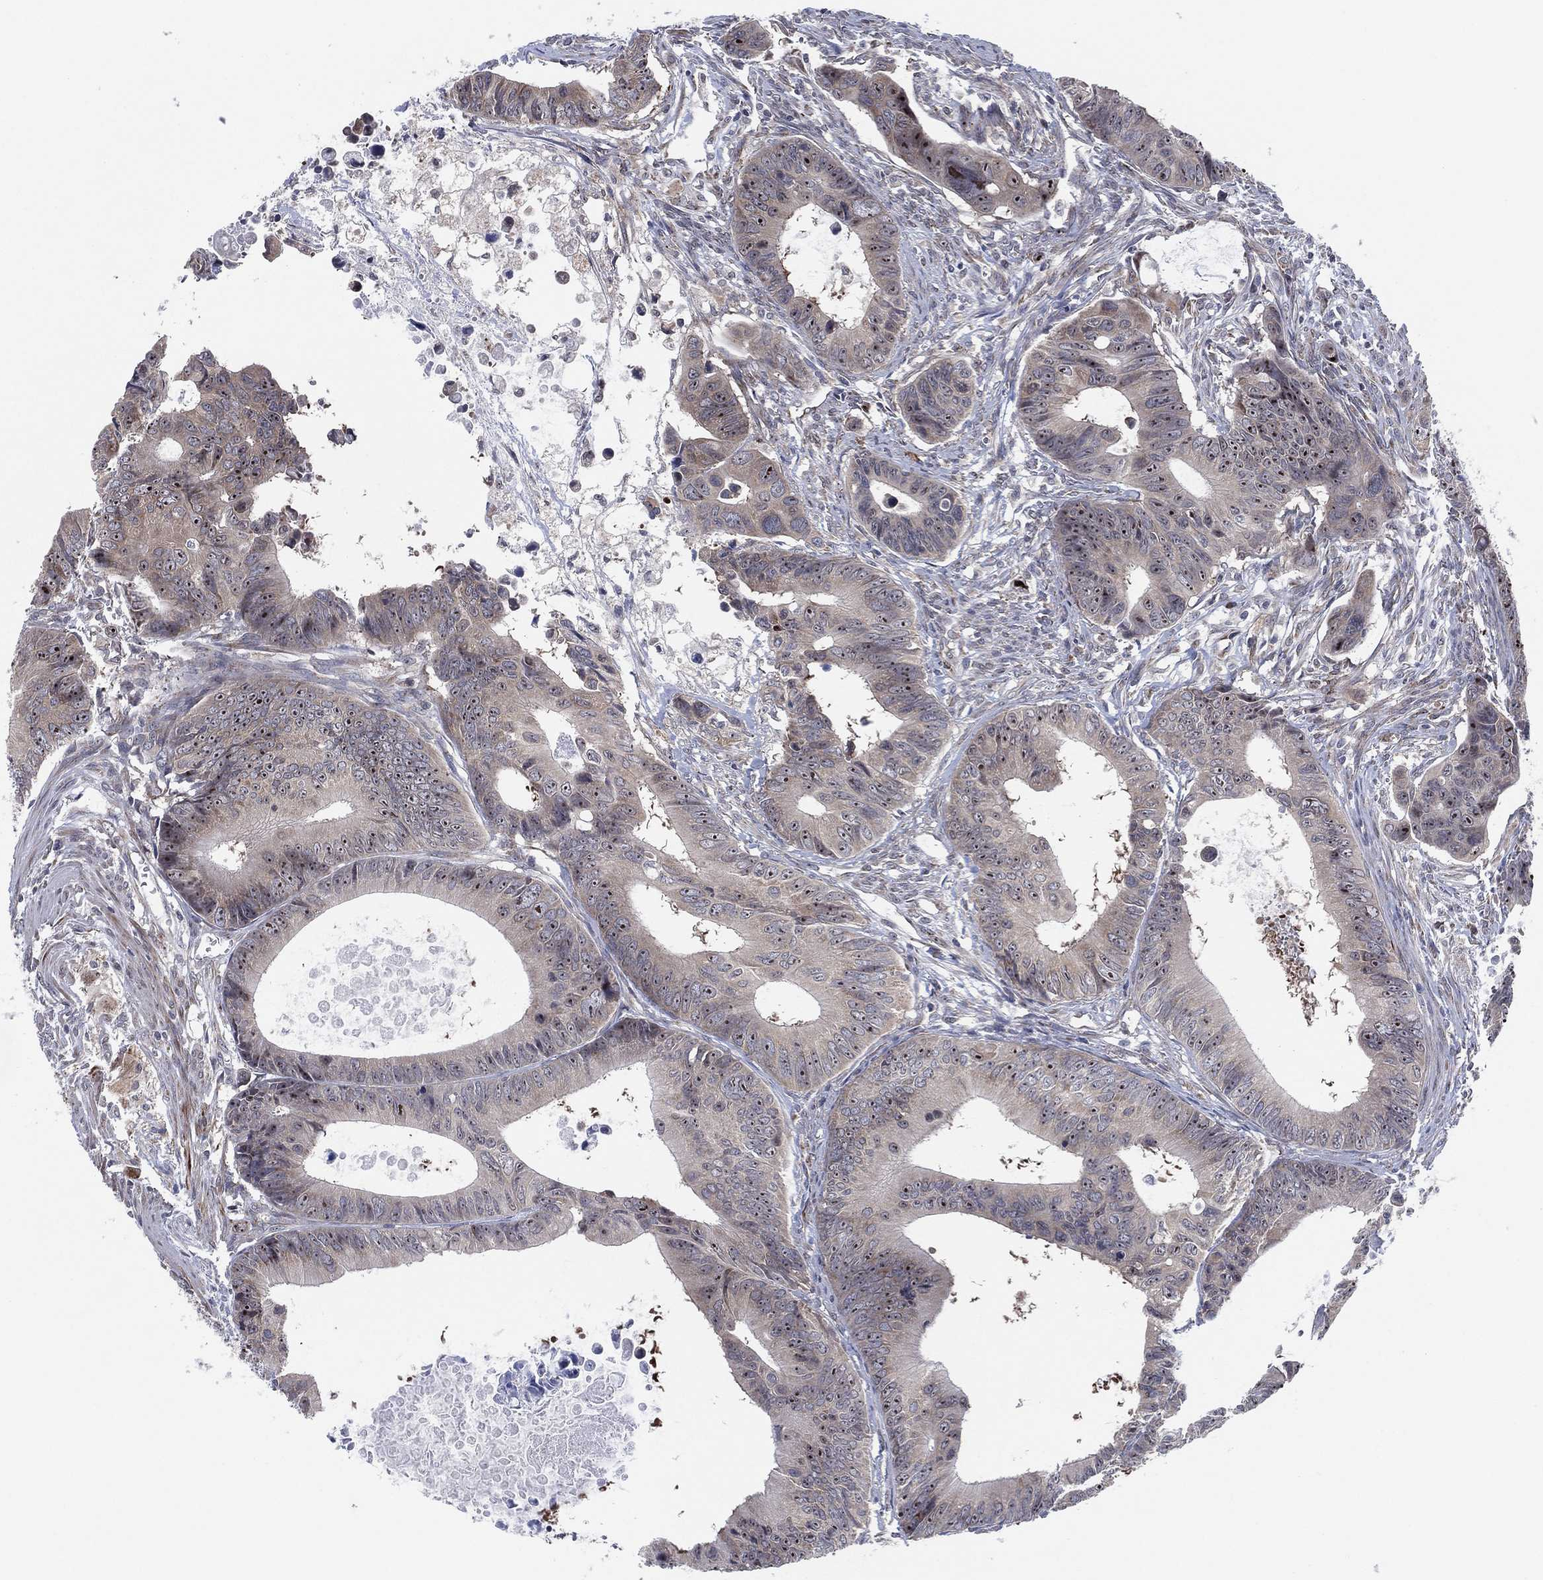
{"staining": {"intensity": "negative", "quantity": "none", "location": "none"}, "tissue": "colorectal cancer", "cell_type": "Tumor cells", "image_type": "cancer", "snomed": [{"axis": "morphology", "description": "Adenocarcinoma, NOS"}, {"axis": "topography", "description": "Colon"}], "caption": "The IHC image has no significant positivity in tumor cells of adenocarcinoma (colorectal) tissue.", "gene": "FAM104A", "patient": {"sex": "female", "age": 87}}